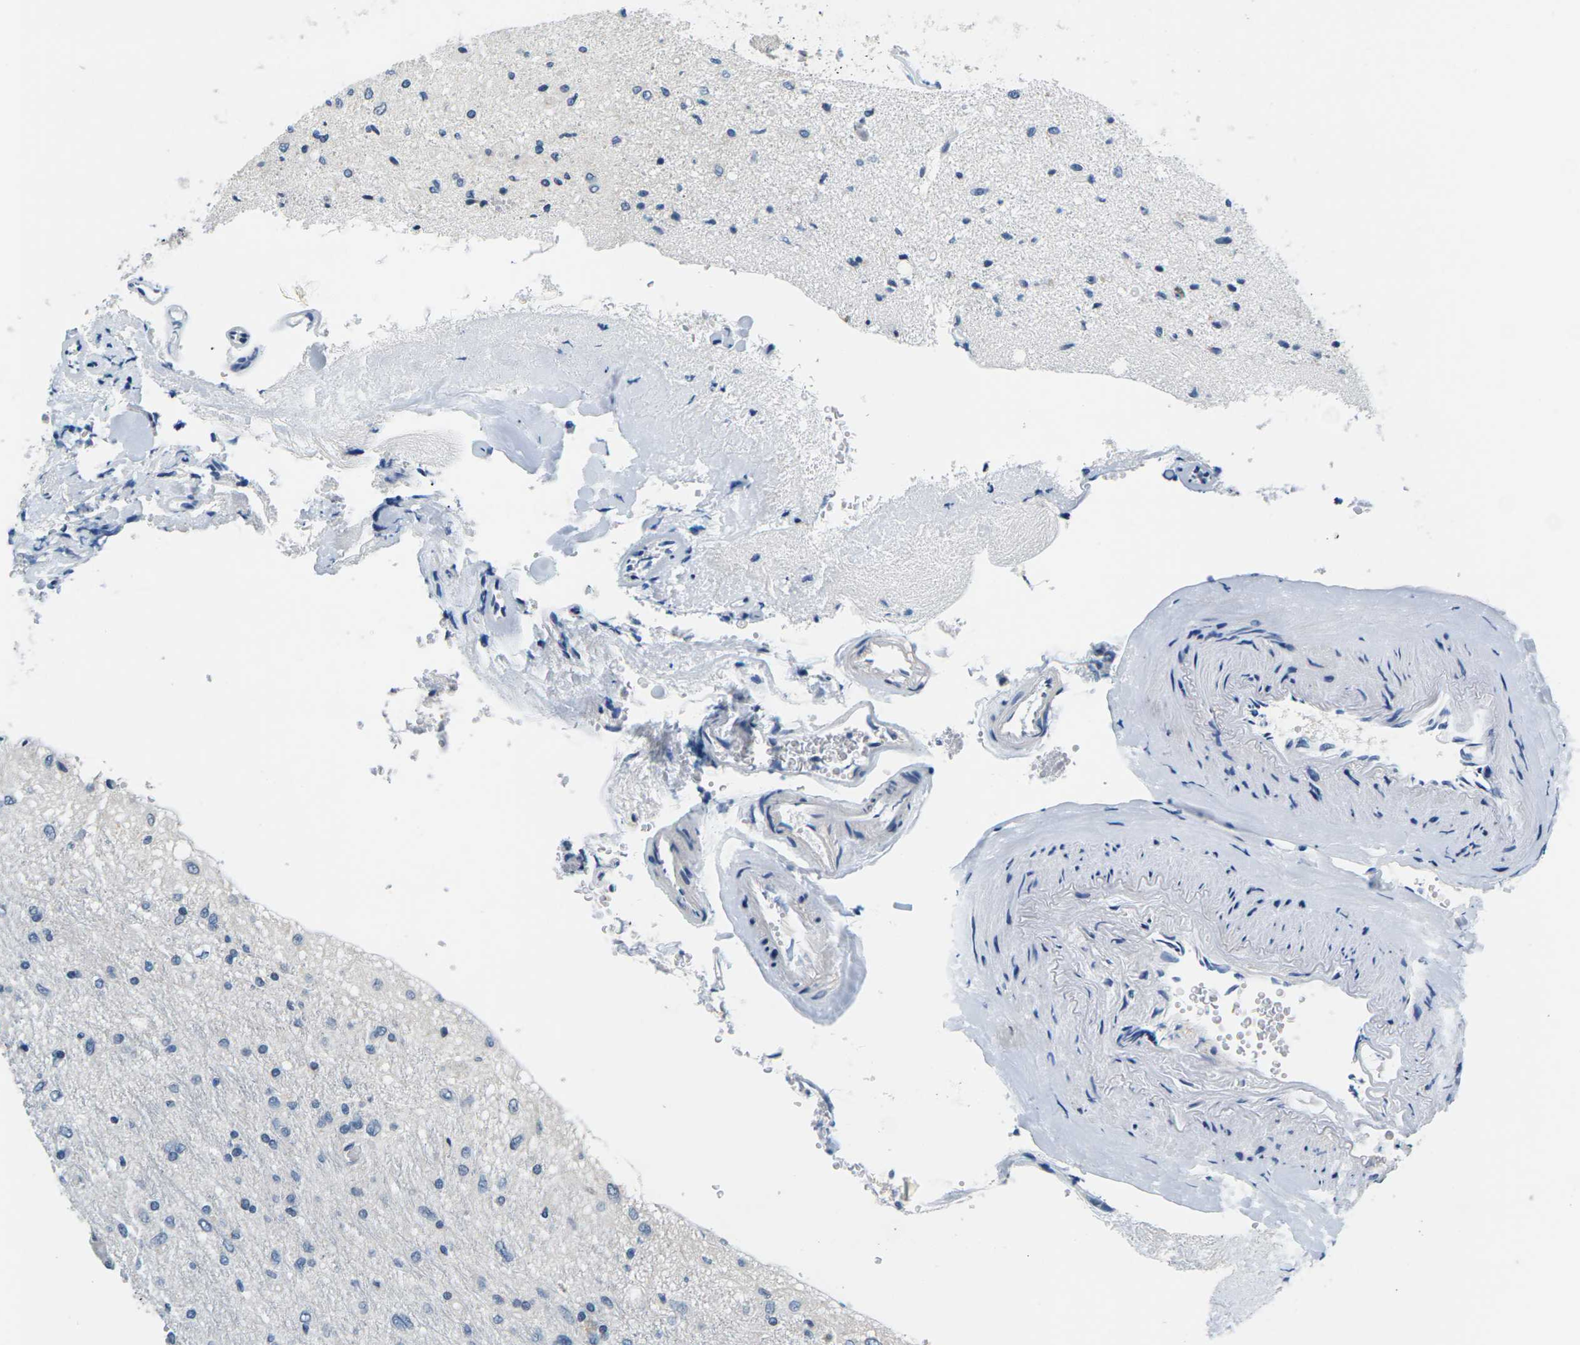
{"staining": {"intensity": "negative", "quantity": "none", "location": "none"}, "tissue": "glioma", "cell_type": "Tumor cells", "image_type": "cancer", "snomed": [{"axis": "morphology", "description": "Glioma, malignant, Low grade"}, {"axis": "topography", "description": "Brain"}], "caption": "Immunohistochemistry micrograph of neoplastic tissue: human malignant glioma (low-grade) stained with DAB displays no significant protein positivity in tumor cells.", "gene": "UMOD", "patient": {"sex": "male", "age": 77}}